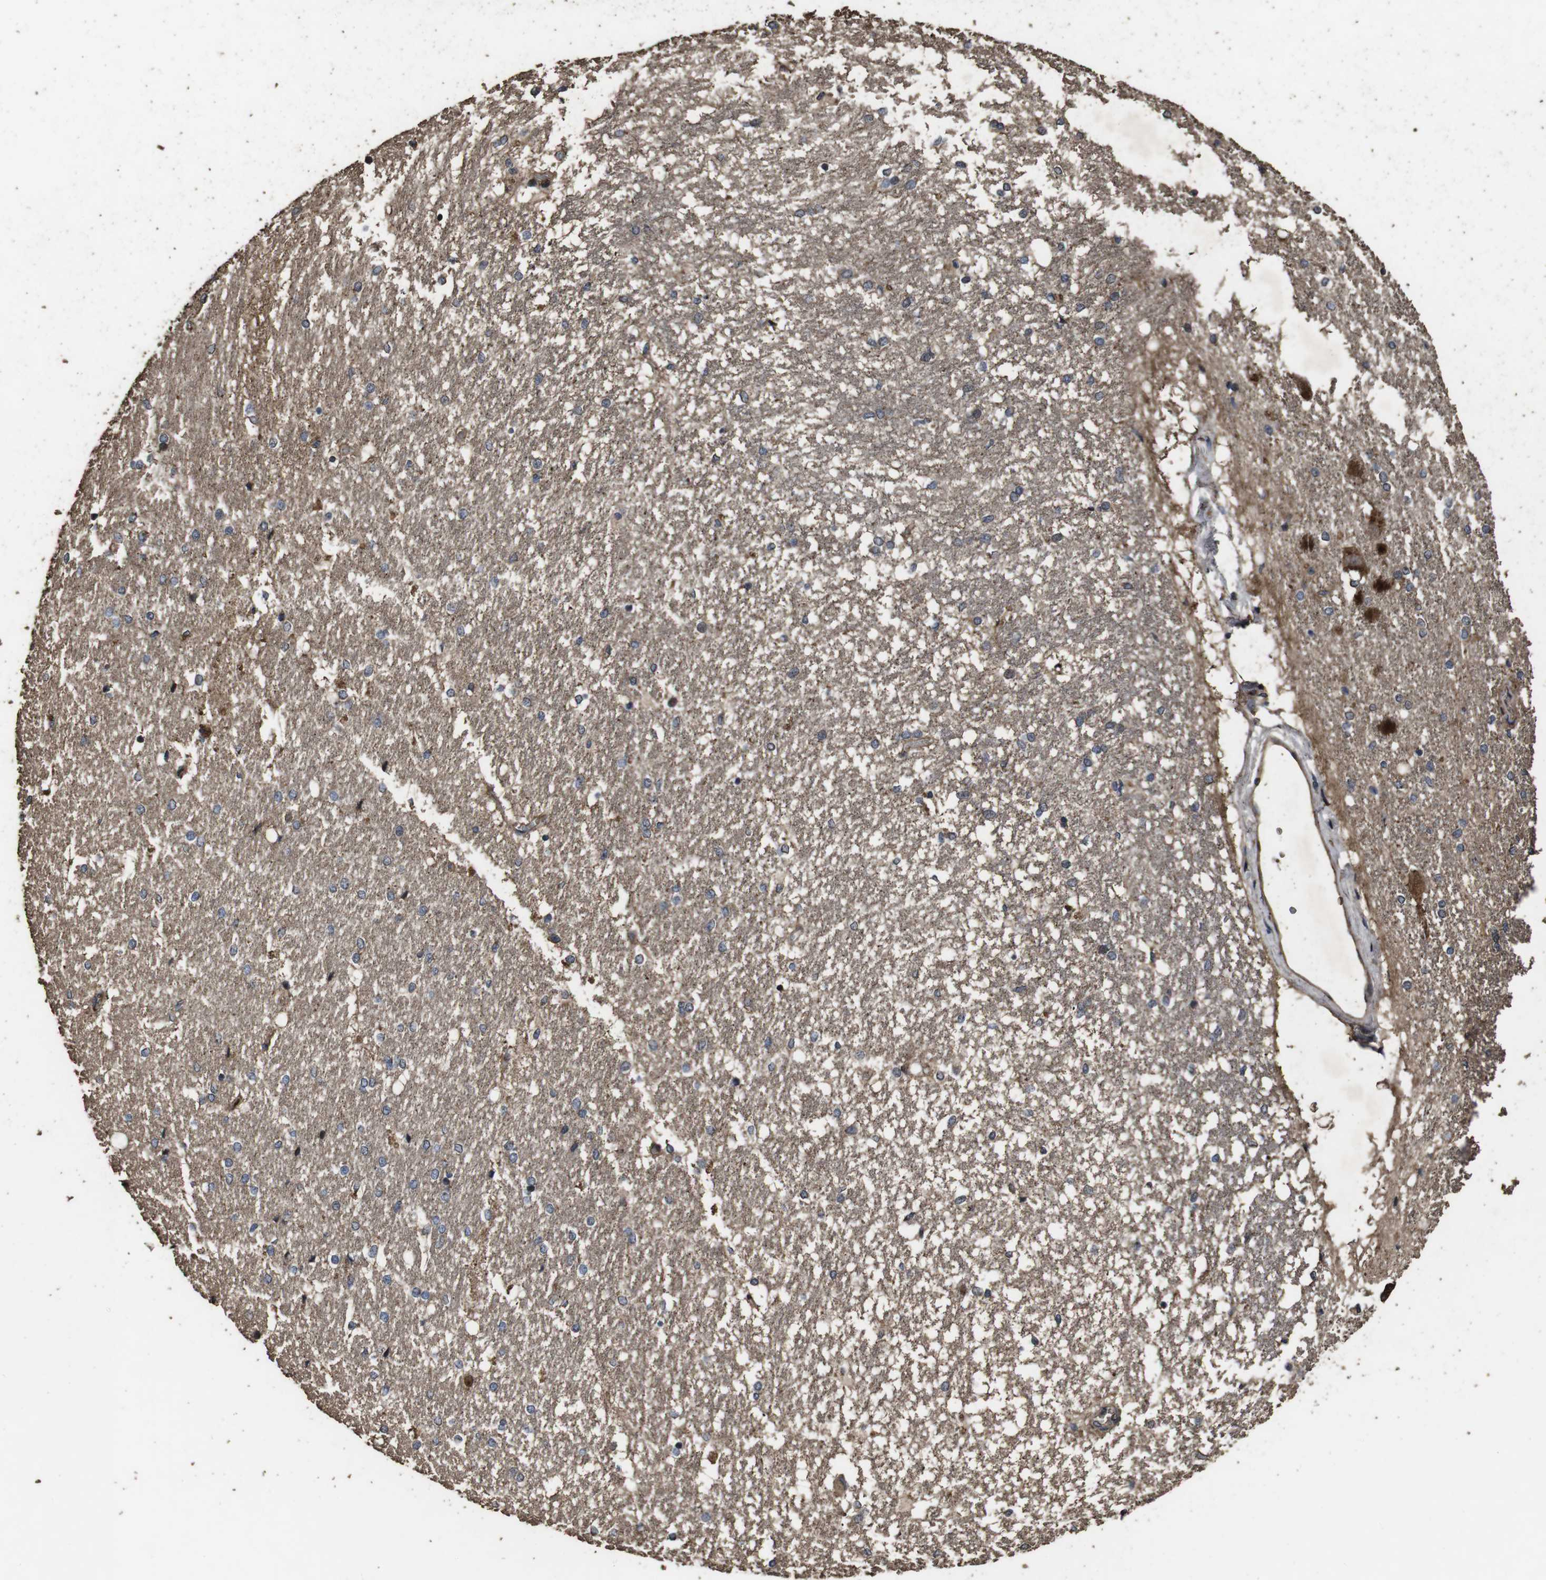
{"staining": {"intensity": "strong", "quantity": "<25%", "location": "nuclear"}, "tissue": "hippocampus", "cell_type": "Glial cells", "image_type": "normal", "snomed": [{"axis": "morphology", "description": "Normal tissue, NOS"}, {"axis": "topography", "description": "Hippocampus"}], "caption": "Protein staining by IHC reveals strong nuclear expression in about <25% of glial cells in benign hippocampus. (Brightfield microscopy of DAB IHC at high magnification).", "gene": "SMYD3", "patient": {"sex": "female", "age": 19}}